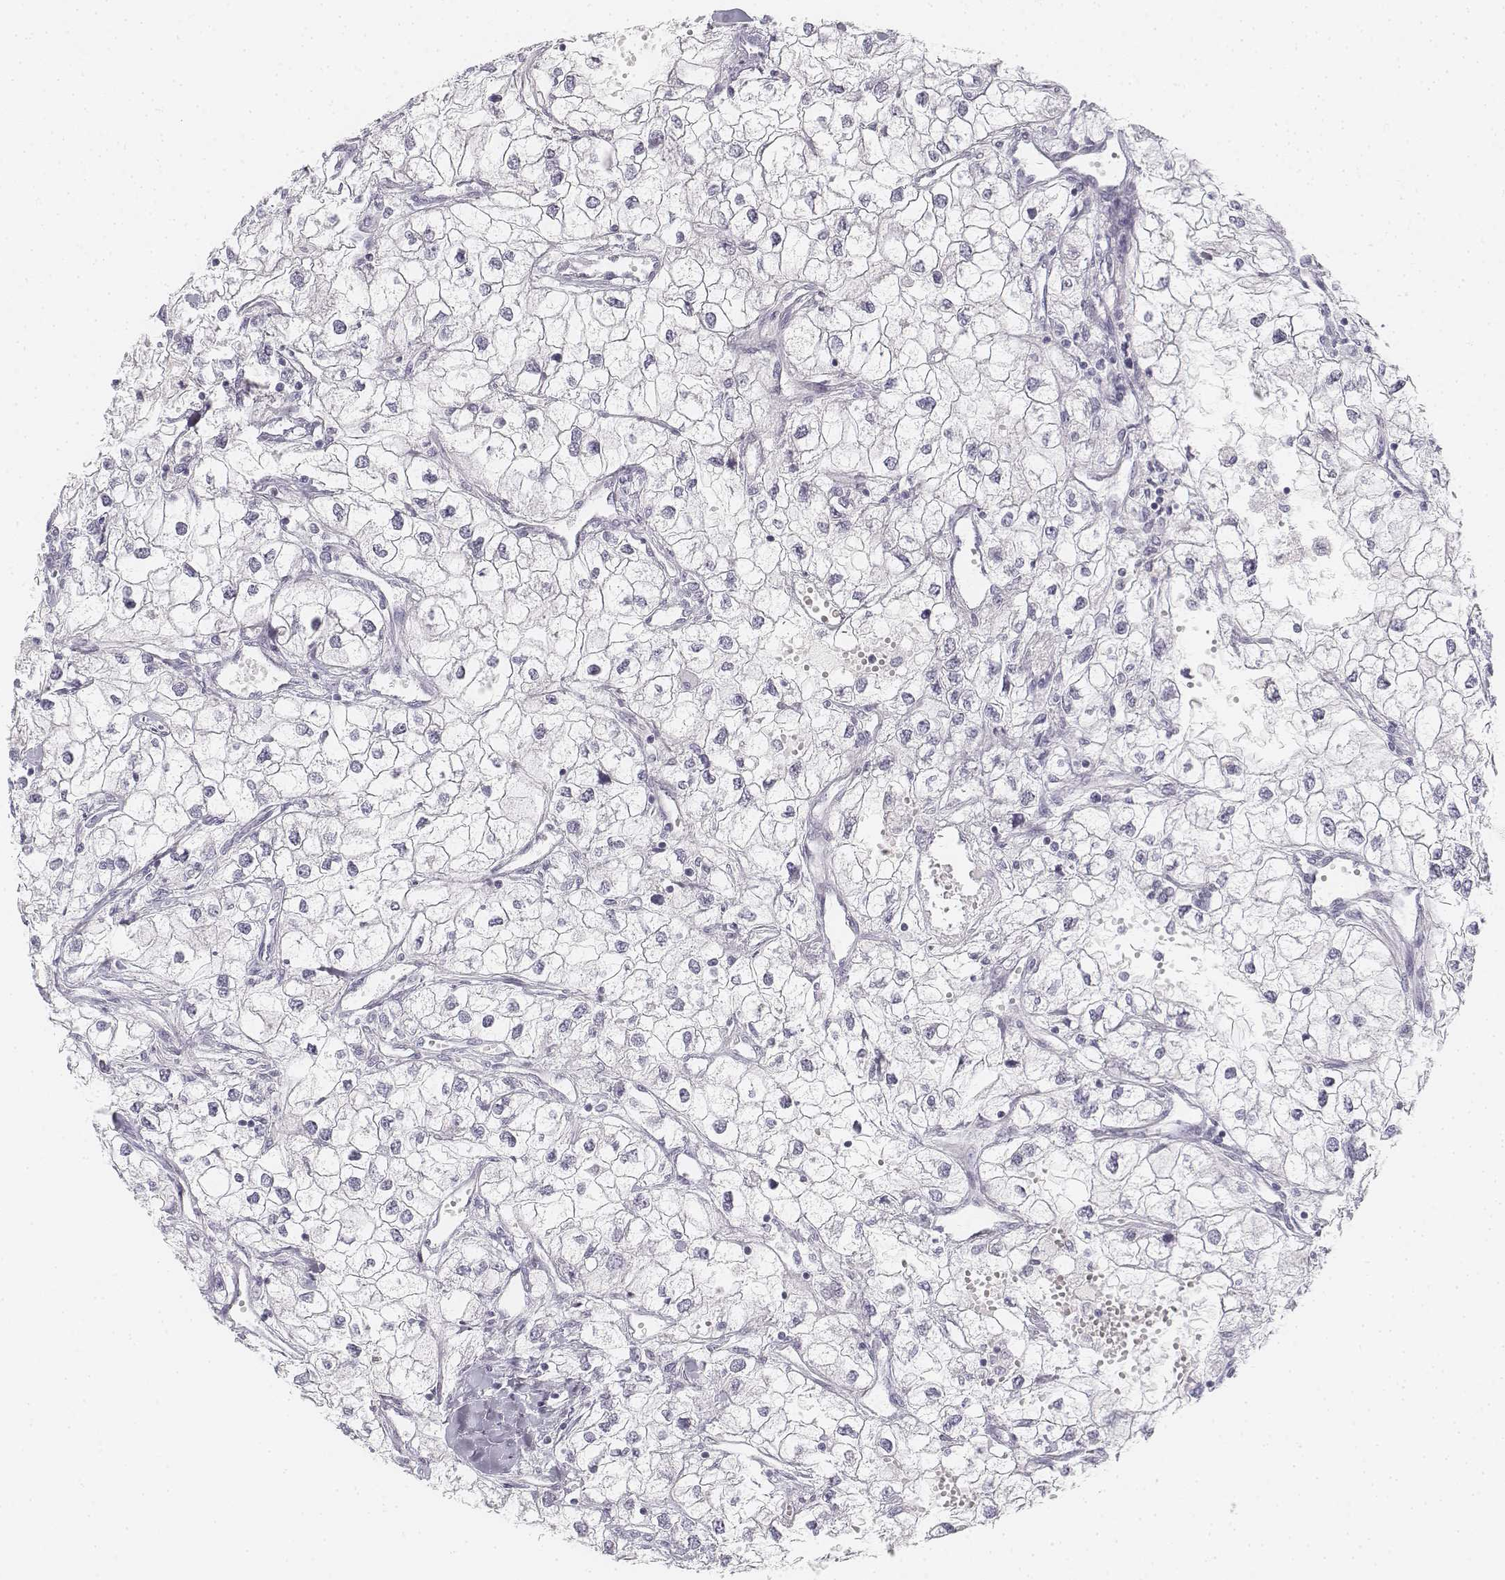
{"staining": {"intensity": "negative", "quantity": "none", "location": "none"}, "tissue": "renal cancer", "cell_type": "Tumor cells", "image_type": "cancer", "snomed": [{"axis": "morphology", "description": "Adenocarcinoma, NOS"}, {"axis": "topography", "description": "Kidney"}], "caption": "High power microscopy photomicrograph of an immunohistochemistry micrograph of adenocarcinoma (renal), revealing no significant expression in tumor cells.", "gene": "KRT25", "patient": {"sex": "male", "age": 59}}